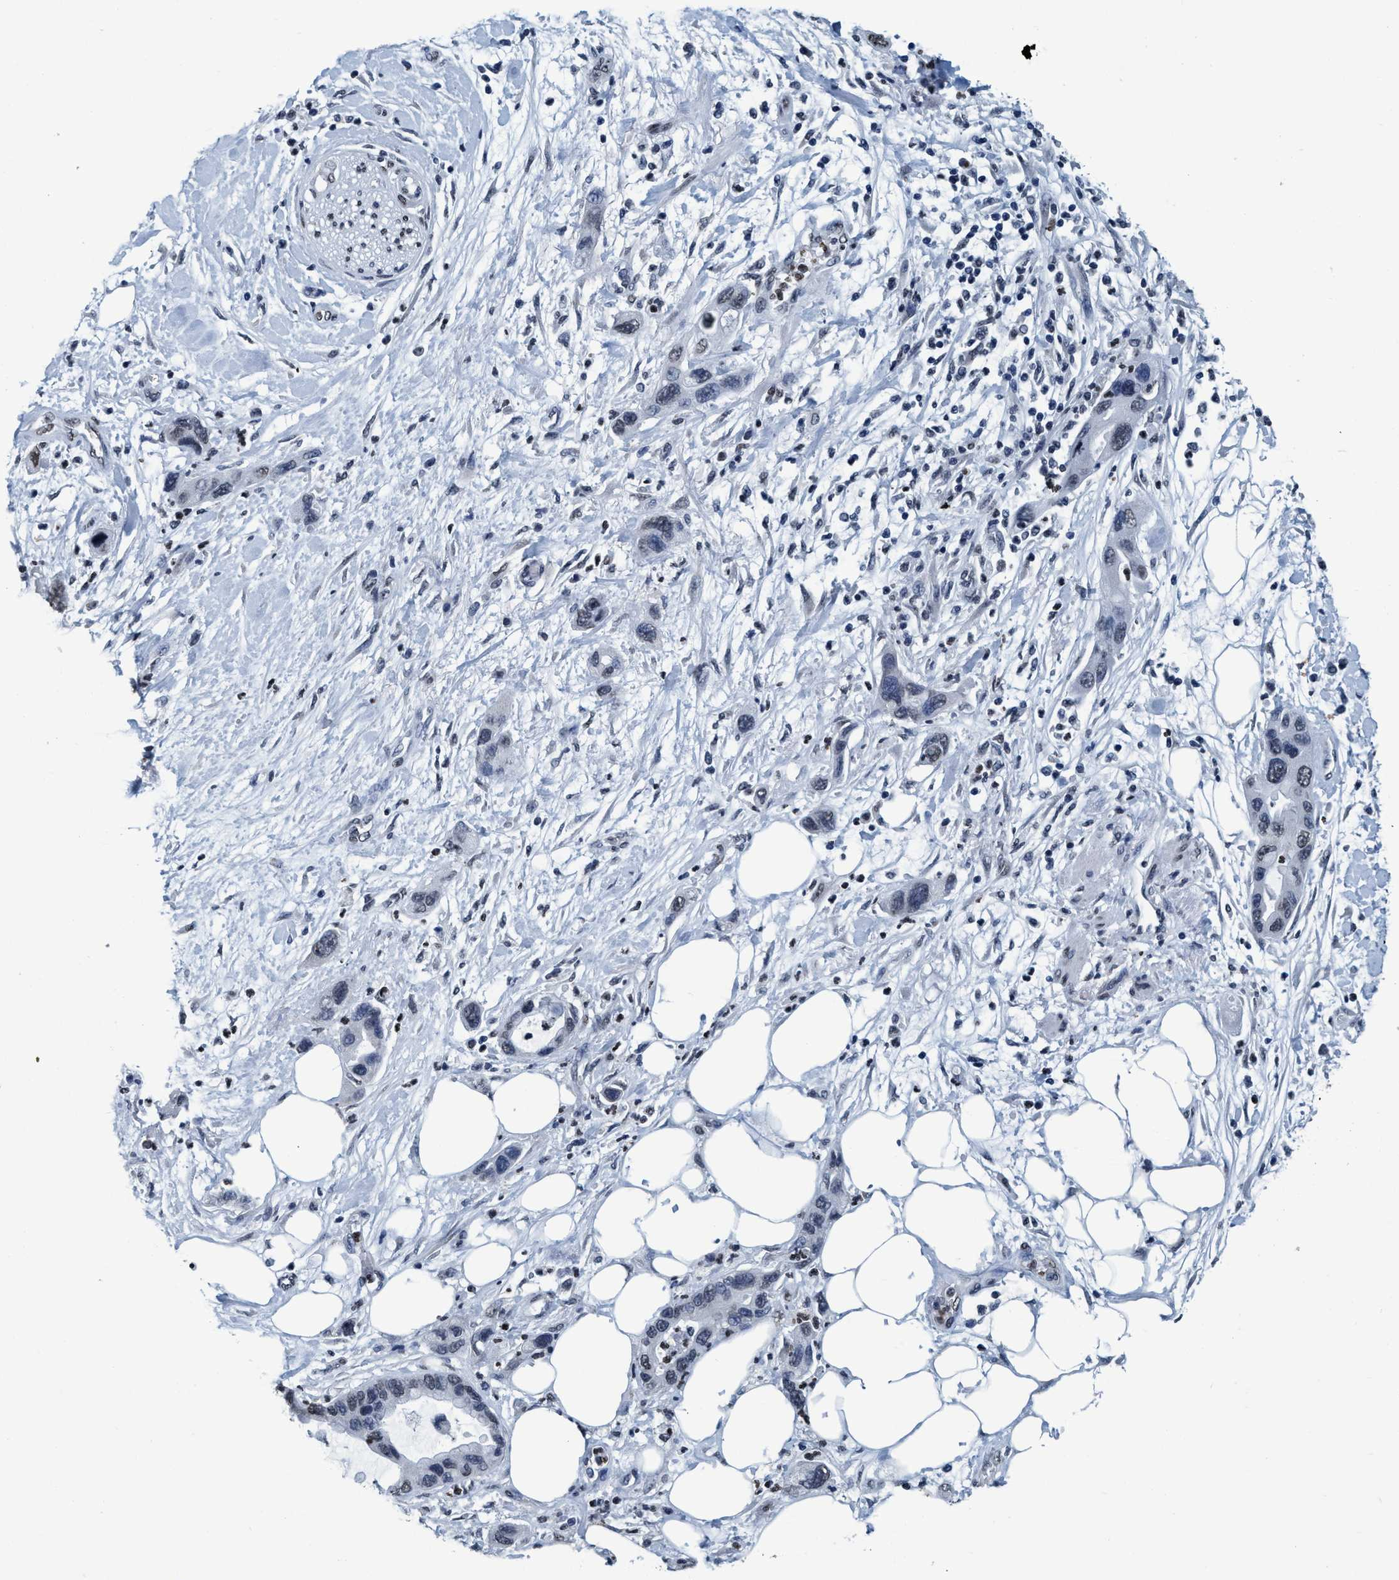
{"staining": {"intensity": "weak", "quantity": "<25%", "location": "nuclear"}, "tissue": "pancreatic cancer", "cell_type": "Tumor cells", "image_type": "cancer", "snomed": [{"axis": "morphology", "description": "Normal tissue, NOS"}, {"axis": "morphology", "description": "Adenocarcinoma, NOS"}, {"axis": "topography", "description": "Pancreas"}], "caption": "High magnification brightfield microscopy of adenocarcinoma (pancreatic) stained with DAB (brown) and counterstained with hematoxylin (blue): tumor cells show no significant expression. (DAB immunohistochemistry visualized using brightfield microscopy, high magnification).", "gene": "CCNE2", "patient": {"sex": "female", "age": 71}}